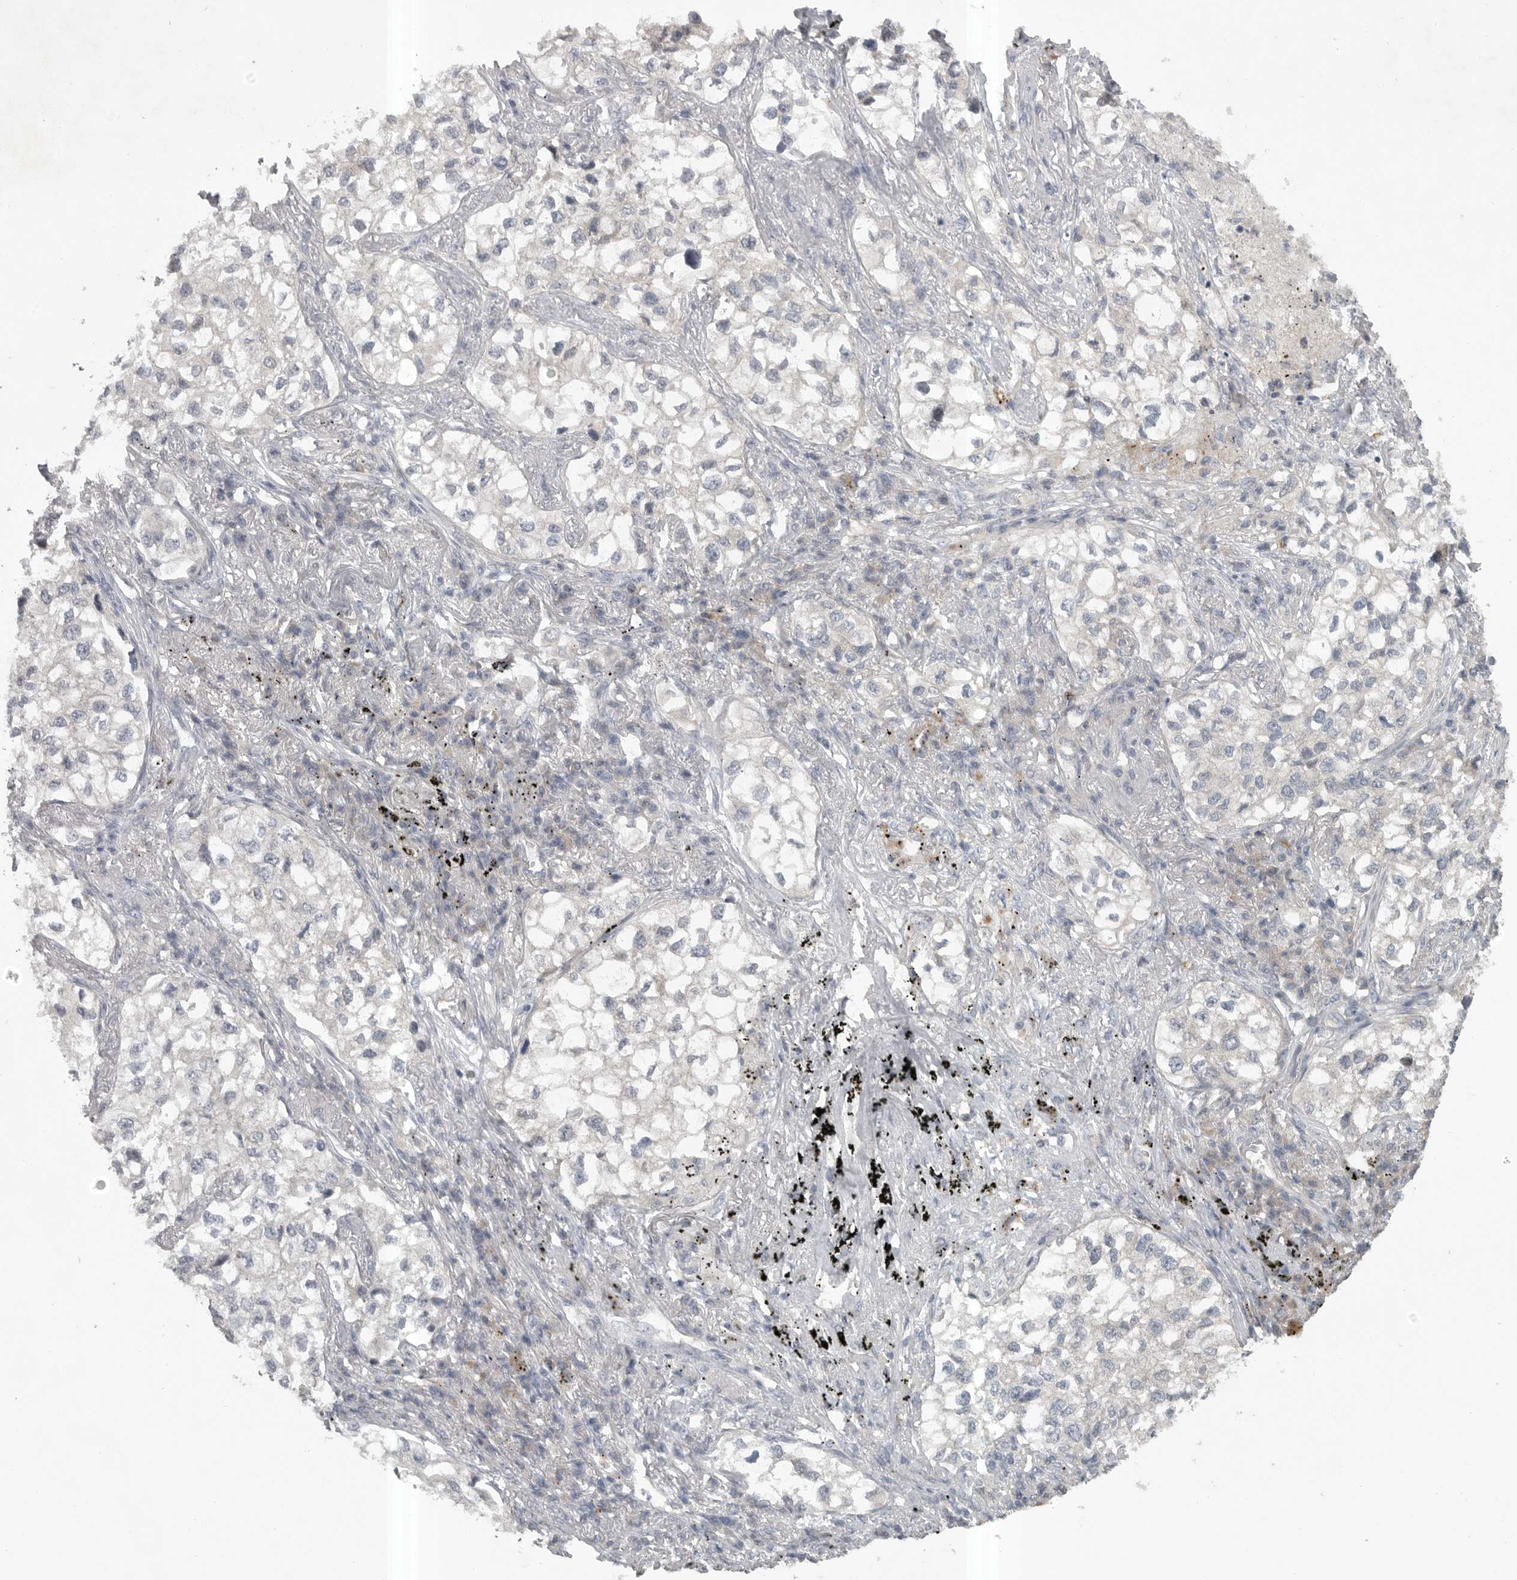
{"staining": {"intensity": "negative", "quantity": "none", "location": "none"}, "tissue": "lung cancer", "cell_type": "Tumor cells", "image_type": "cancer", "snomed": [{"axis": "morphology", "description": "Adenocarcinoma, NOS"}, {"axis": "topography", "description": "Lung"}], "caption": "Immunohistochemistry (IHC) of human lung cancer (adenocarcinoma) exhibits no expression in tumor cells.", "gene": "PHF13", "patient": {"sex": "male", "age": 63}}